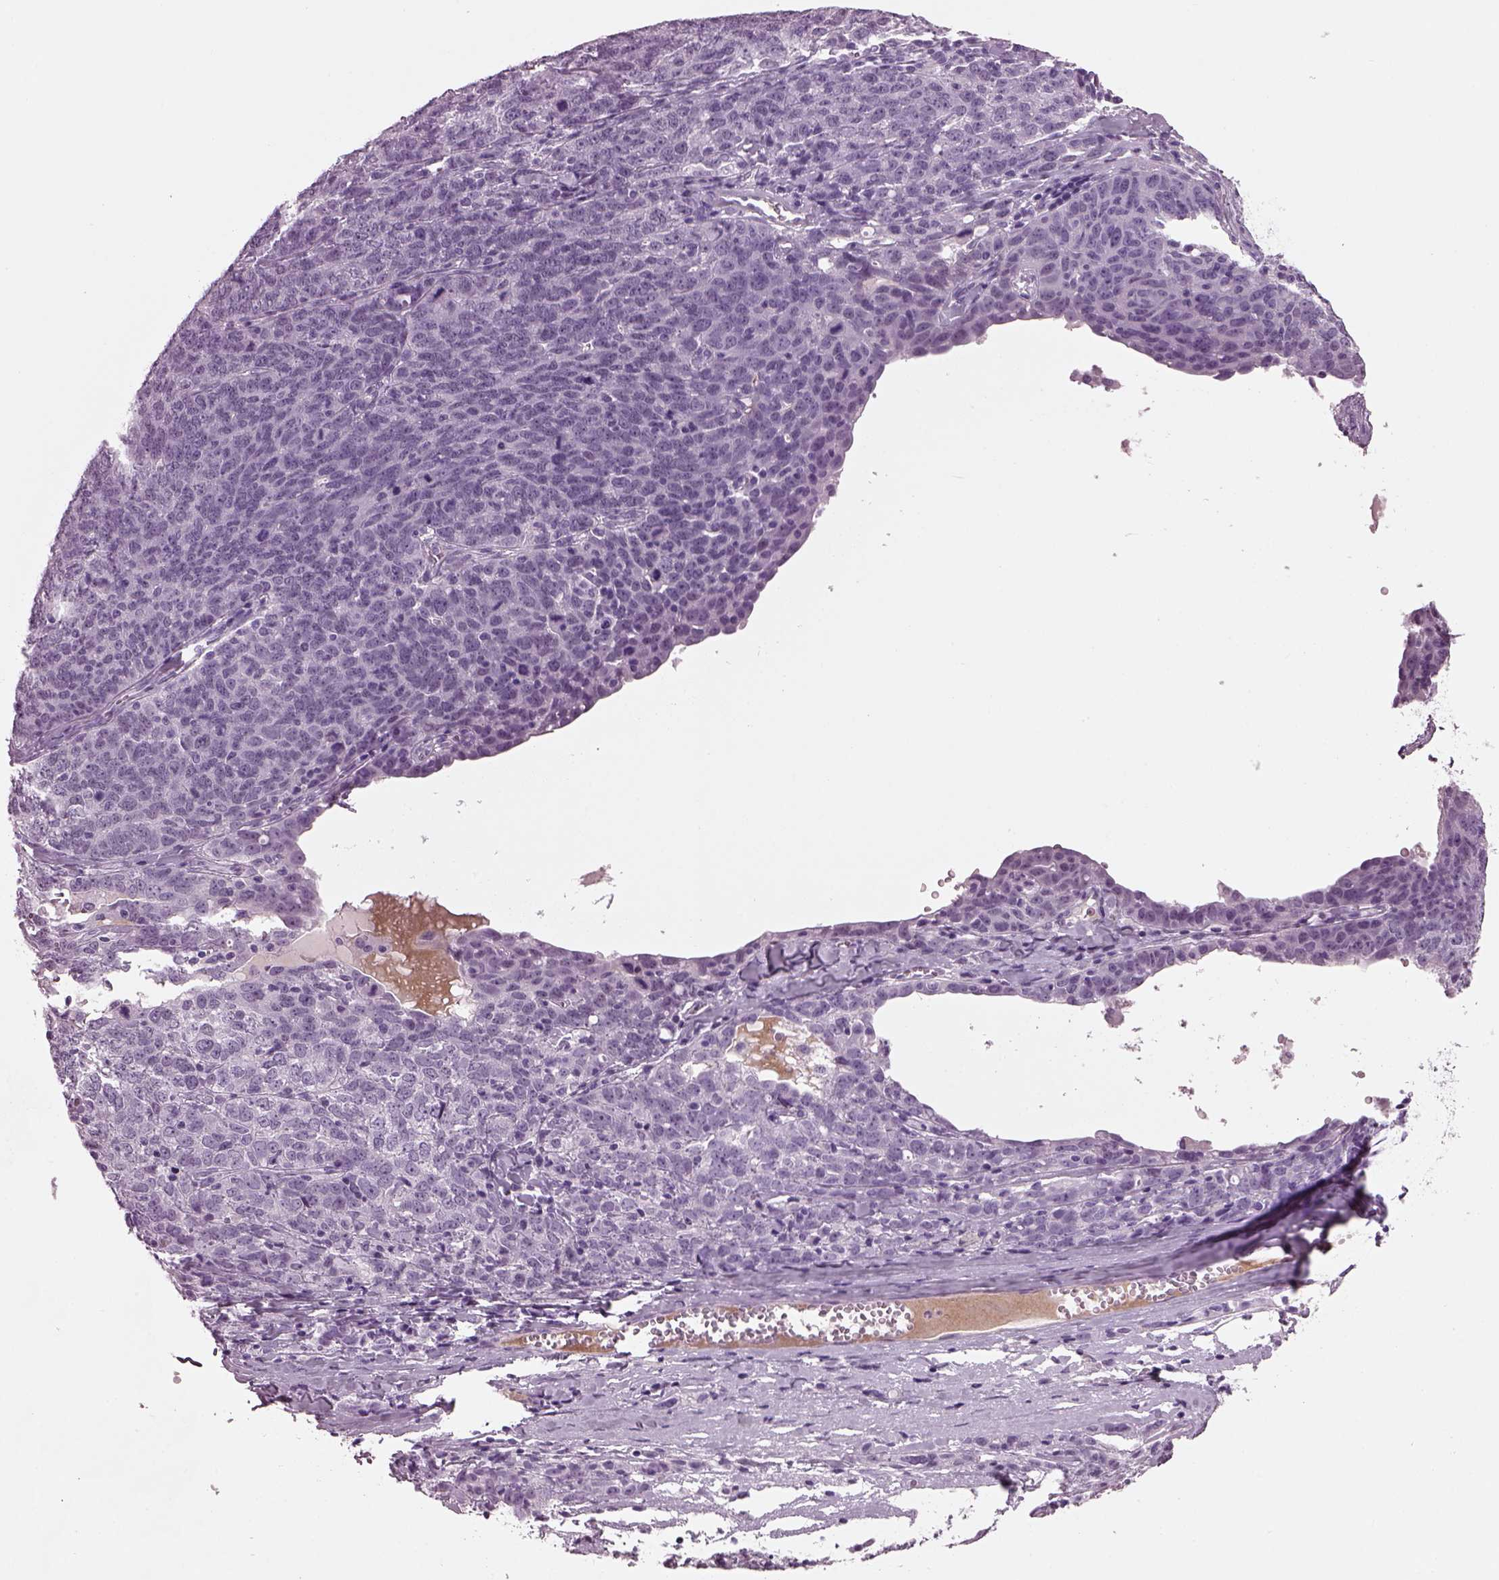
{"staining": {"intensity": "negative", "quantity": "none", "location": "none"}, "tissue": "ovarian cancer", "cell_type": "Tumor cells", "image_type": "cancer", "snomed": [{"axis": "morphology", "description": "Cystadenocarcinoma, serous, NOS"}, {"axis": "topography", "description": "Ovary"}], "caption": "Immunohistochemistry histopathology image of neoplastic tissue: human serous cystadenocarcinoma (ovarian) stained with DAB (3,3'-diaminobenzidine) reveals no significant protein expression in tumor cells.", "gene": "KRTAP3-2", "patient": {"sex": "female", "age": 71}}